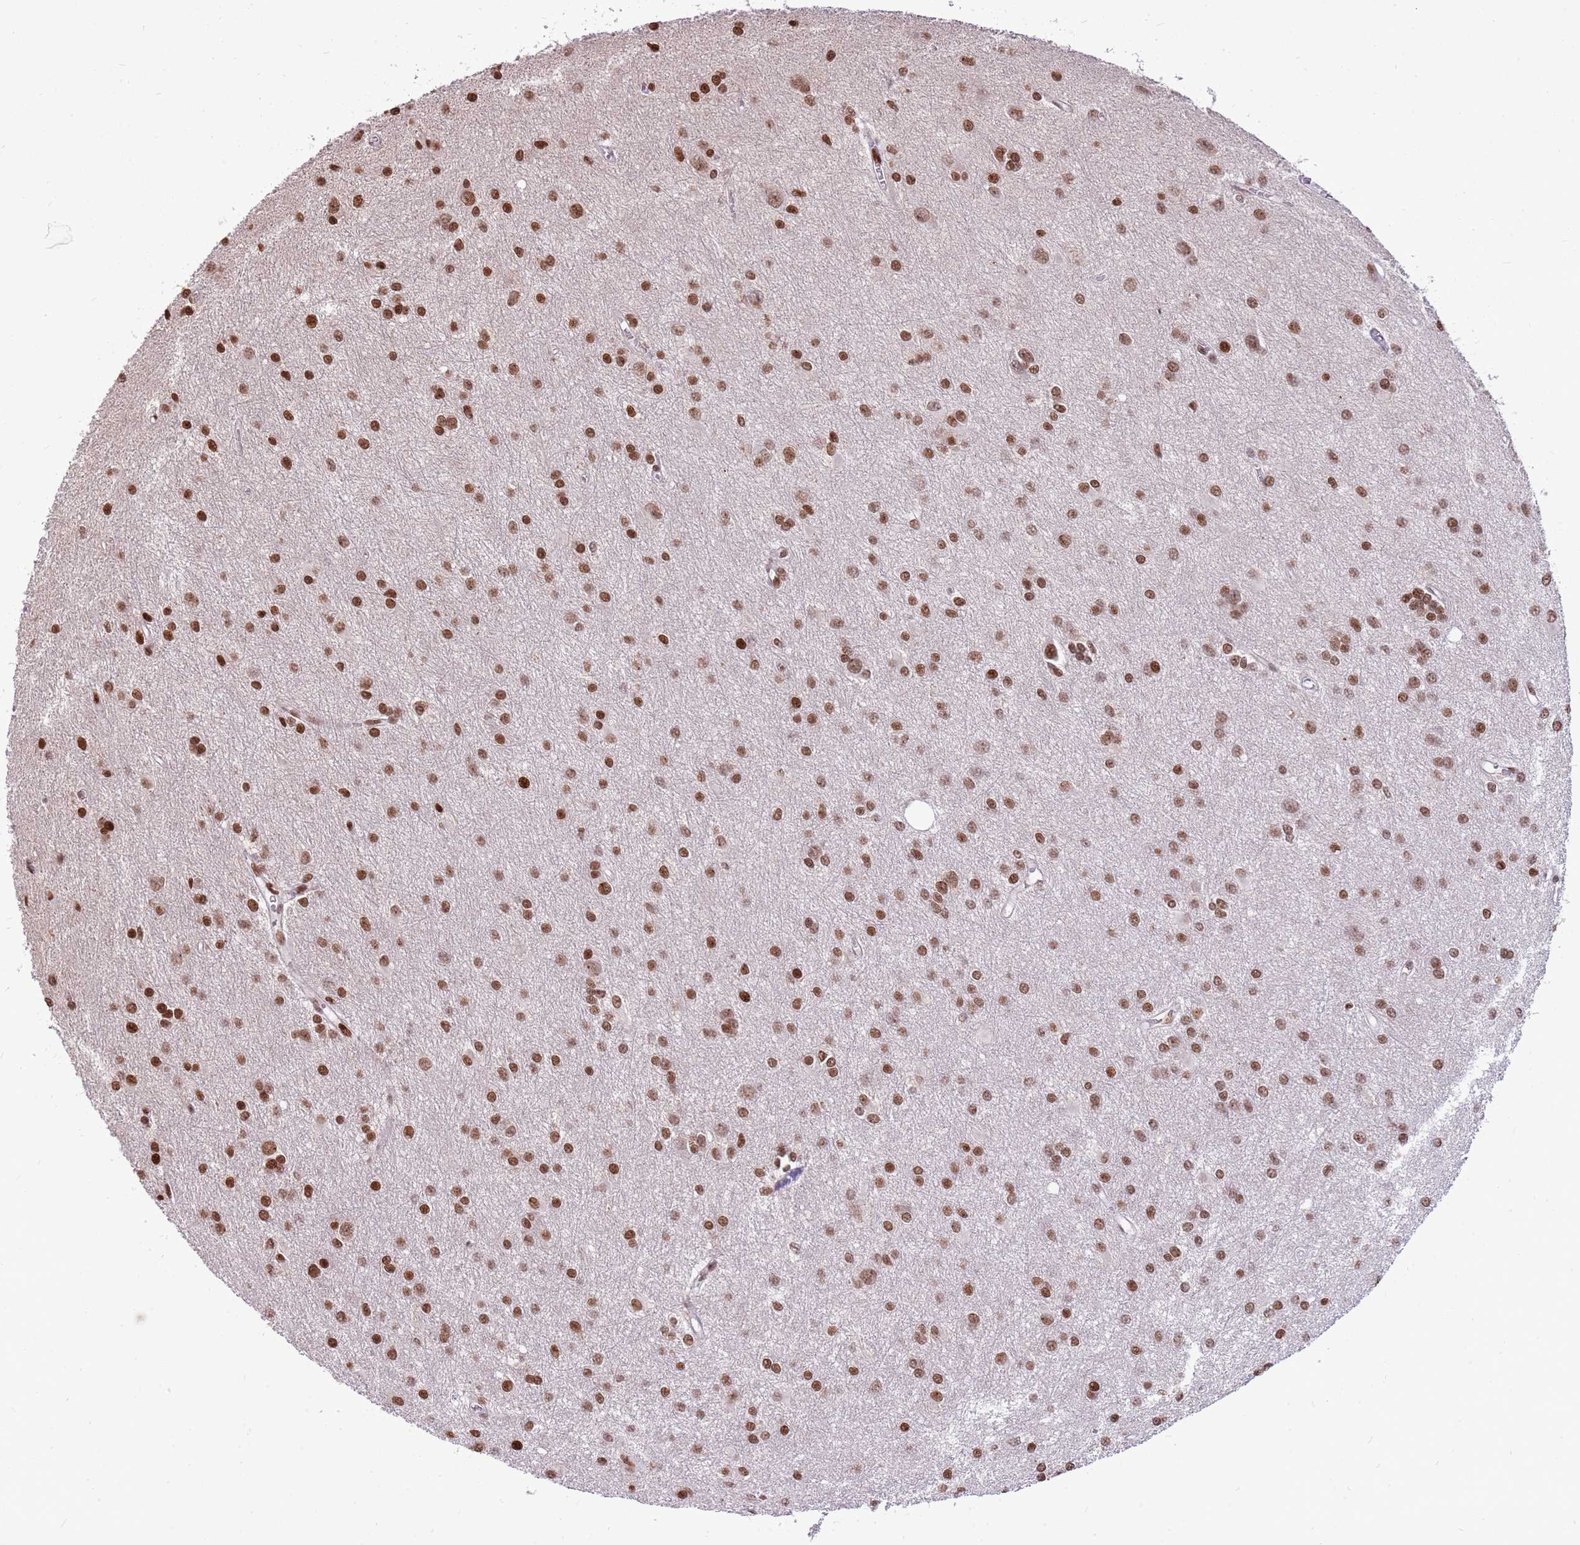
{"staining": {"intensity": "strong", "quantity": ">75%", "location": "nuclear"}, "tissue": "glioma", "cell_type": "Tumor cells", "image_type": "cancer", "snomed": [{"axis": "morphology", "description": "Glioma, malignant, High grade"}, {"axis": "topography", "description": "Brain"}], "caption": "High-grade glioma (malignant) tissue shows strong nuclear positivity in about >75% of tumor cells, visualized by immunohistochemistry.", "gene": "WASHC4", "patient": {"sex": "female", "age": 50}}